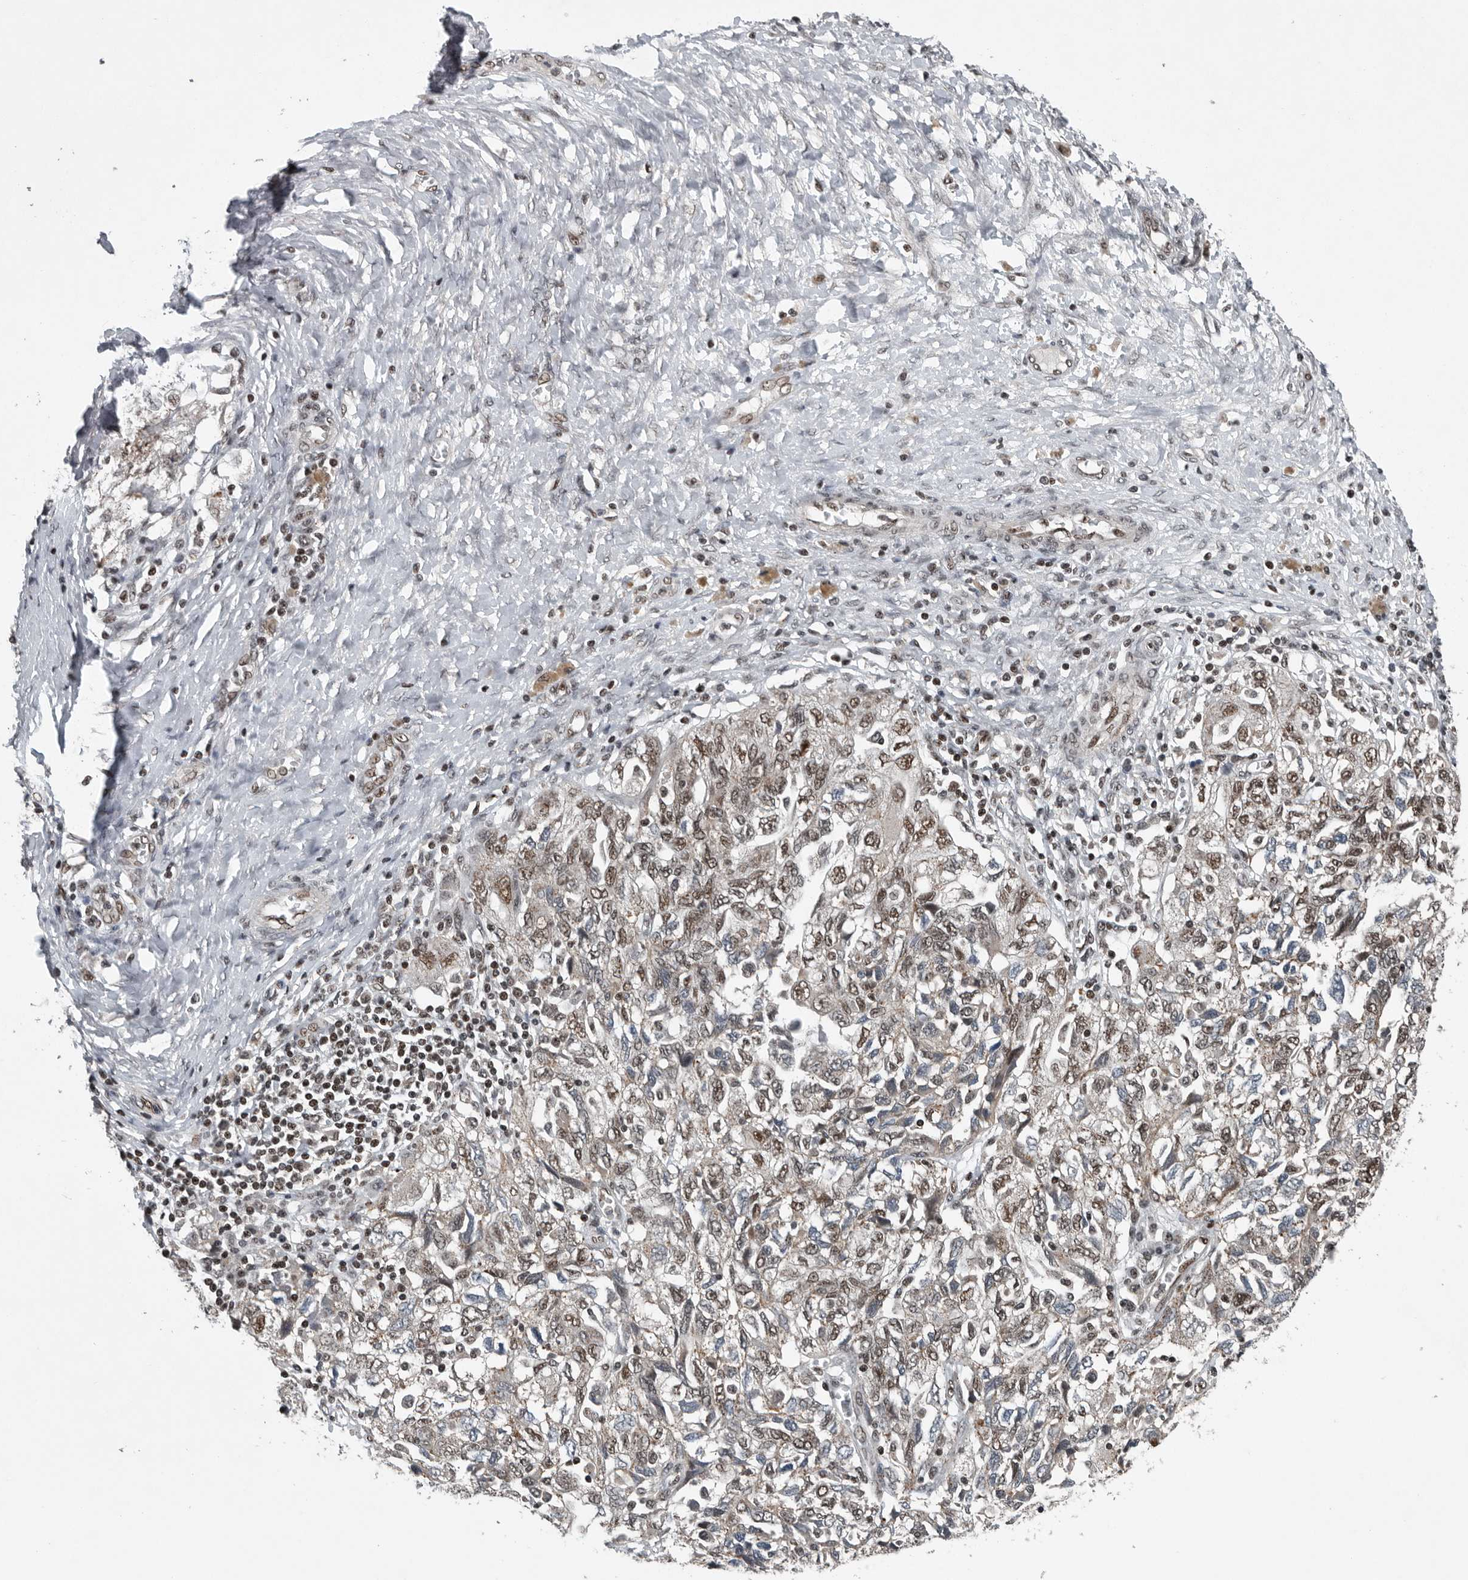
{"staining": {"intensity": "weak", "quantity": ">75%", "location": "nuclear"}, "tissue": "ovarian cancer", "cell_type": "Tumor cells", "image_type": "cancer", "snomed": [{"axis": "morphology", "description": "Carcinoma, NOS"}, {"axis": "morphology", "description": "Cystadenocarcinoma, serous, NOS"}, {"axis": "topography", "description": "Ovary"}], "caption": "An image showing weak nuclear expression in approximately >75% of tumor cells in ovarian cancer, as visualized by brown immunohistochemical staining.", "gene": "SENP7", "patient": {"sex": "female", "age": 69}}